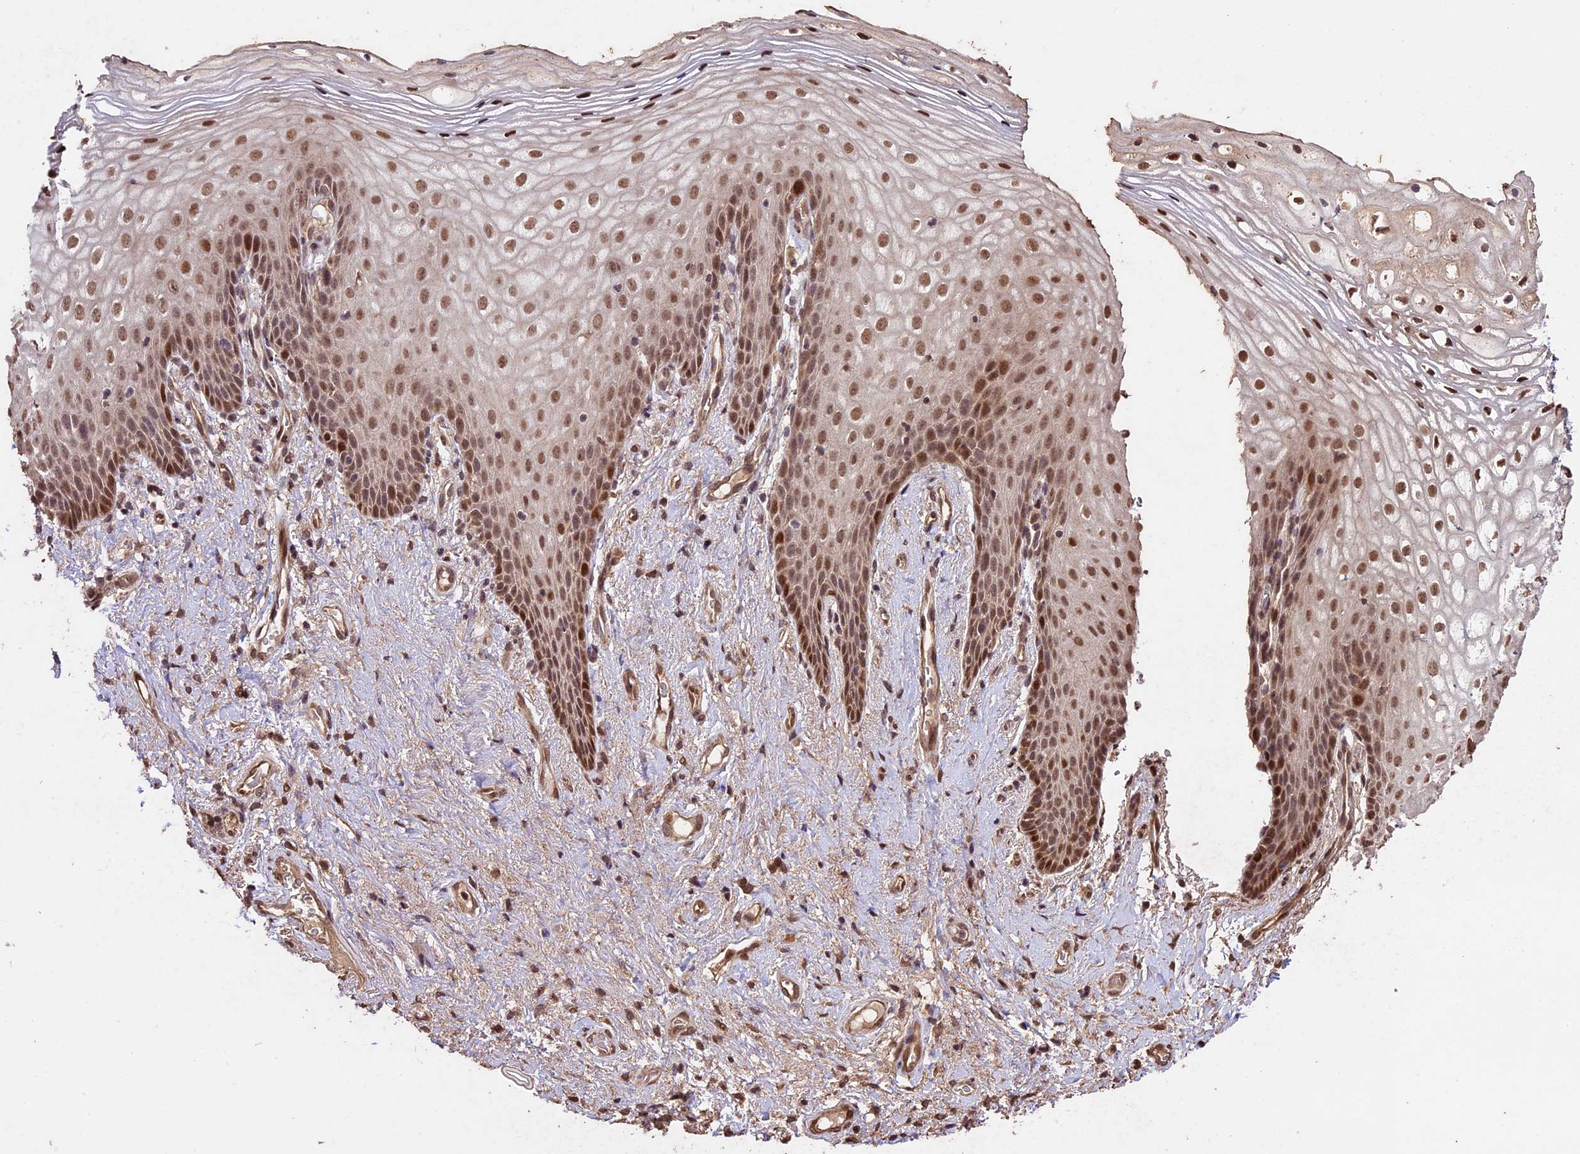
{"staining": {"intensity": "moderate", "quantity": ">75%", "location": "nuclear"}, "tissue": "vagina", "cell_type": "Squamous epithelial cells", "image_type": "normal", "snomed": [{"axis": "morphology", "description": "Normal tissue, NOS"}, {"axis": "topography", "description": "Vagina"}], "caption": "Protein expression analysis of benign vagina shows moderate nuclear positivity in about >75% of squamous epithelial cells.", "gene": "CDKN2AIP", "patient": {"sex": "female", "age": 60}}